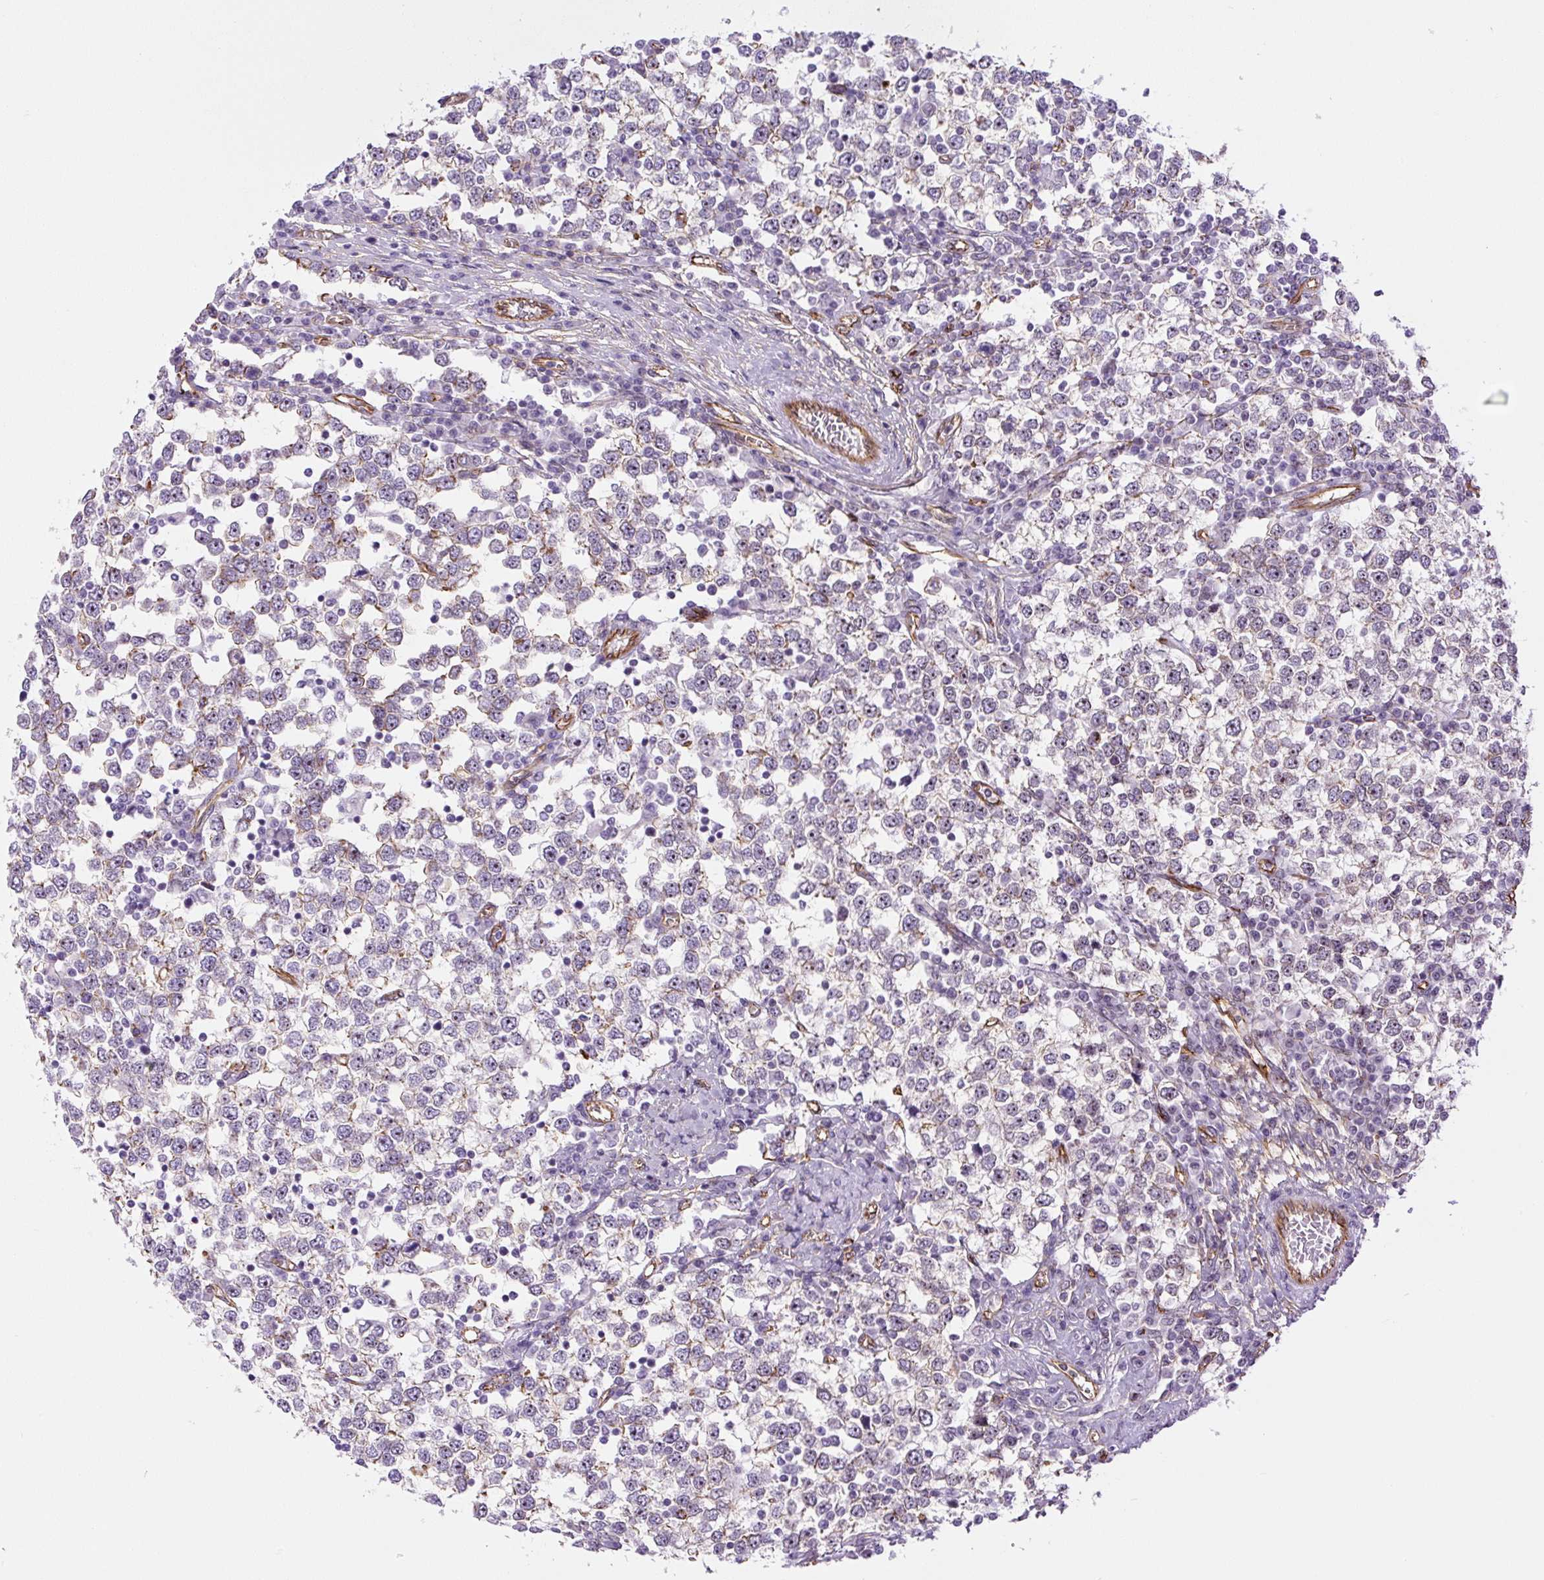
{"staining": {"intensity": "negative", "quantity": "none", "location": "none"}, "tissue": "testis cancer", "cell_type": "Tumor cells", "image_type": "cancer", "snomed": [{"axis": "morphology", "description": "Seminoma, NOS"}, {"axis": "topography", "description": "Testis"}], "caption": "Tumor cells show no significant staining in seminoma (testis).", "gene": "MYO5C", "patient": {"sex": "male", "age": 65}}